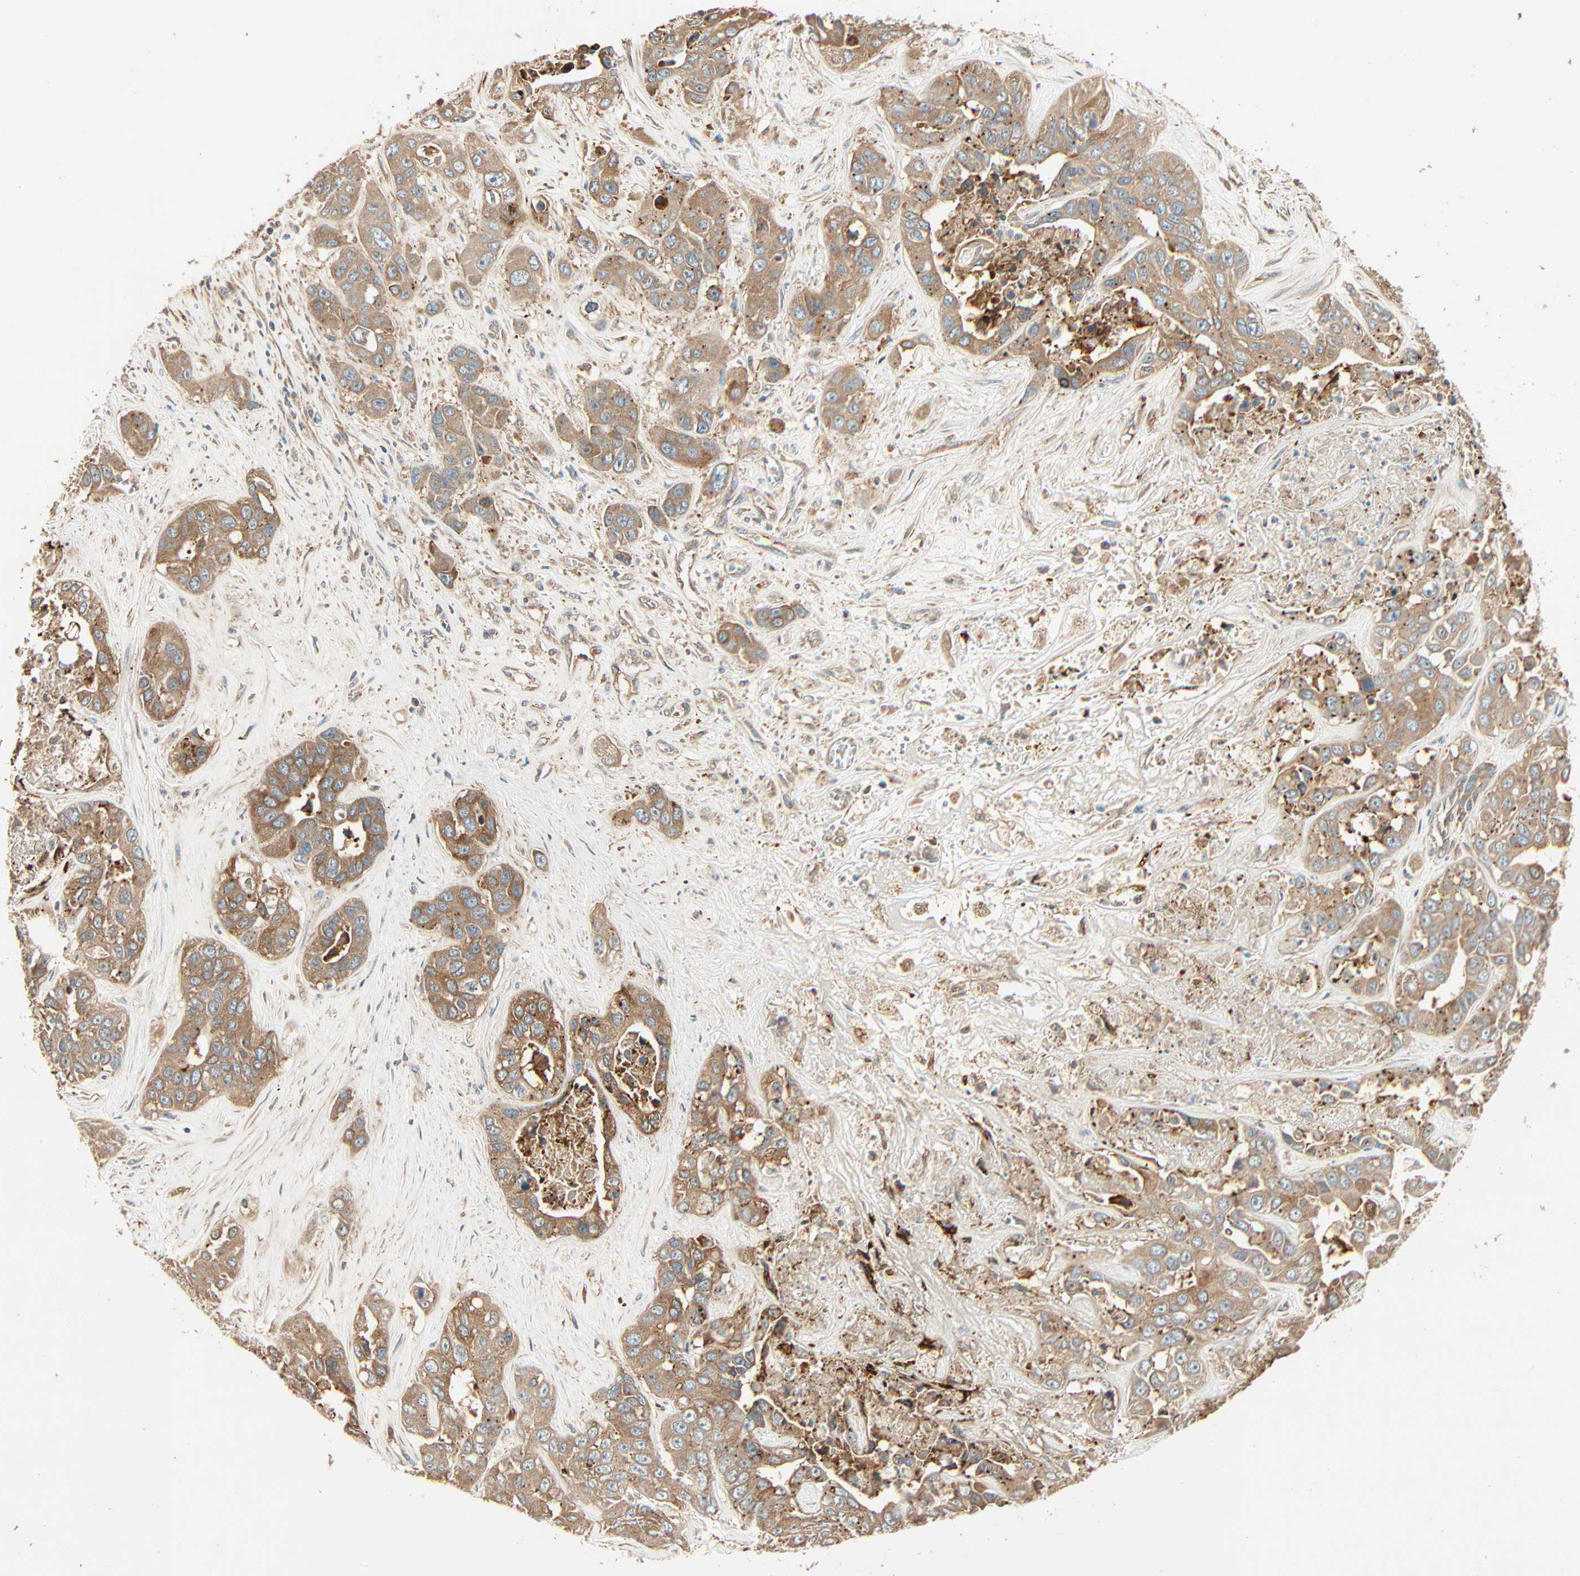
{"staining": {"intensity": "moderate", "quantity": ">75%", "location": "cytoplasmic/membranous"}, "tissue": "liver cancer", "cell_type": "Tumor cells", "image_type": "cancer", "snomed": [{"axis": "morphology", "description": "Cholangiocarcinoma"}, {"axis": "topography", "description": "Liver"}], "caption": "Immunohistochemistry (IHC) photomicrograph of neoplastic tissue: human cholangiocarcinoma (liver) stained using immunohistochemistry demonstrates medium levels of moderate protein expression localized specifically in the cytoplasmic/membranous of tumor cells, appearing as a cytoplasmic/membranous brown color.", "gene": "GALK1", "patient": {"sex": "female", "age": 52}}